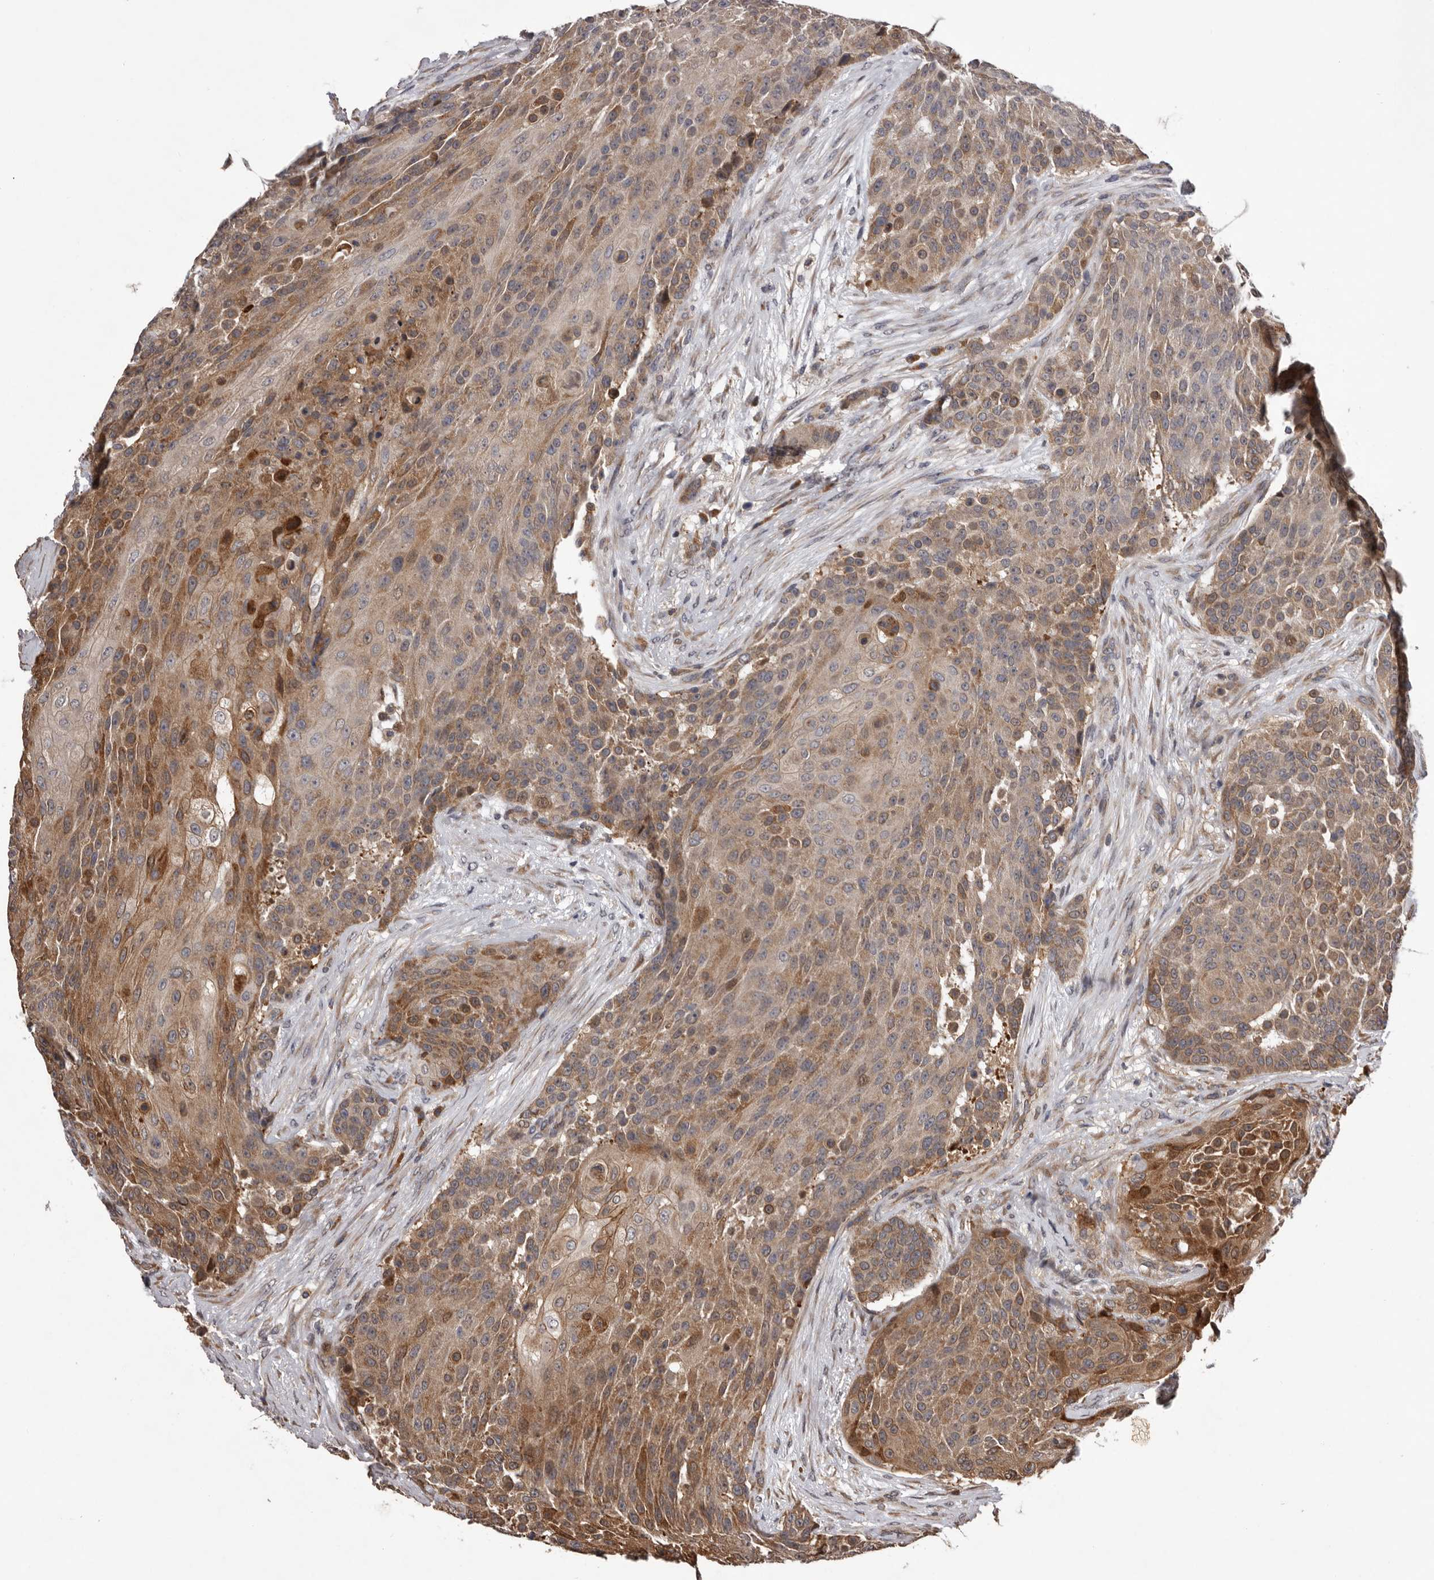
{"staining": {"intensity": "moderate", "quantity": ">75%", "location": "cytoplasmic/membranous"}, "tissue": "urothelial cancer", "cell_type": "Tumor cells", "image_type": "cancer", "snomed": [{"axis": "morphology", "description": "Urothelial carcinoma, High grade"}, {"axis": "topography", "description": "Urinary bladder"}], "caption": "This is a micrograph of immunohistochemistry (IHC) staining of urothelial carcinoma (high-grade), which shows moderate positivity in the cytoplasmic/membranous of tumor cells.", "gene": "GADD45B", "patient": {"sex": "female", "age": 63}}